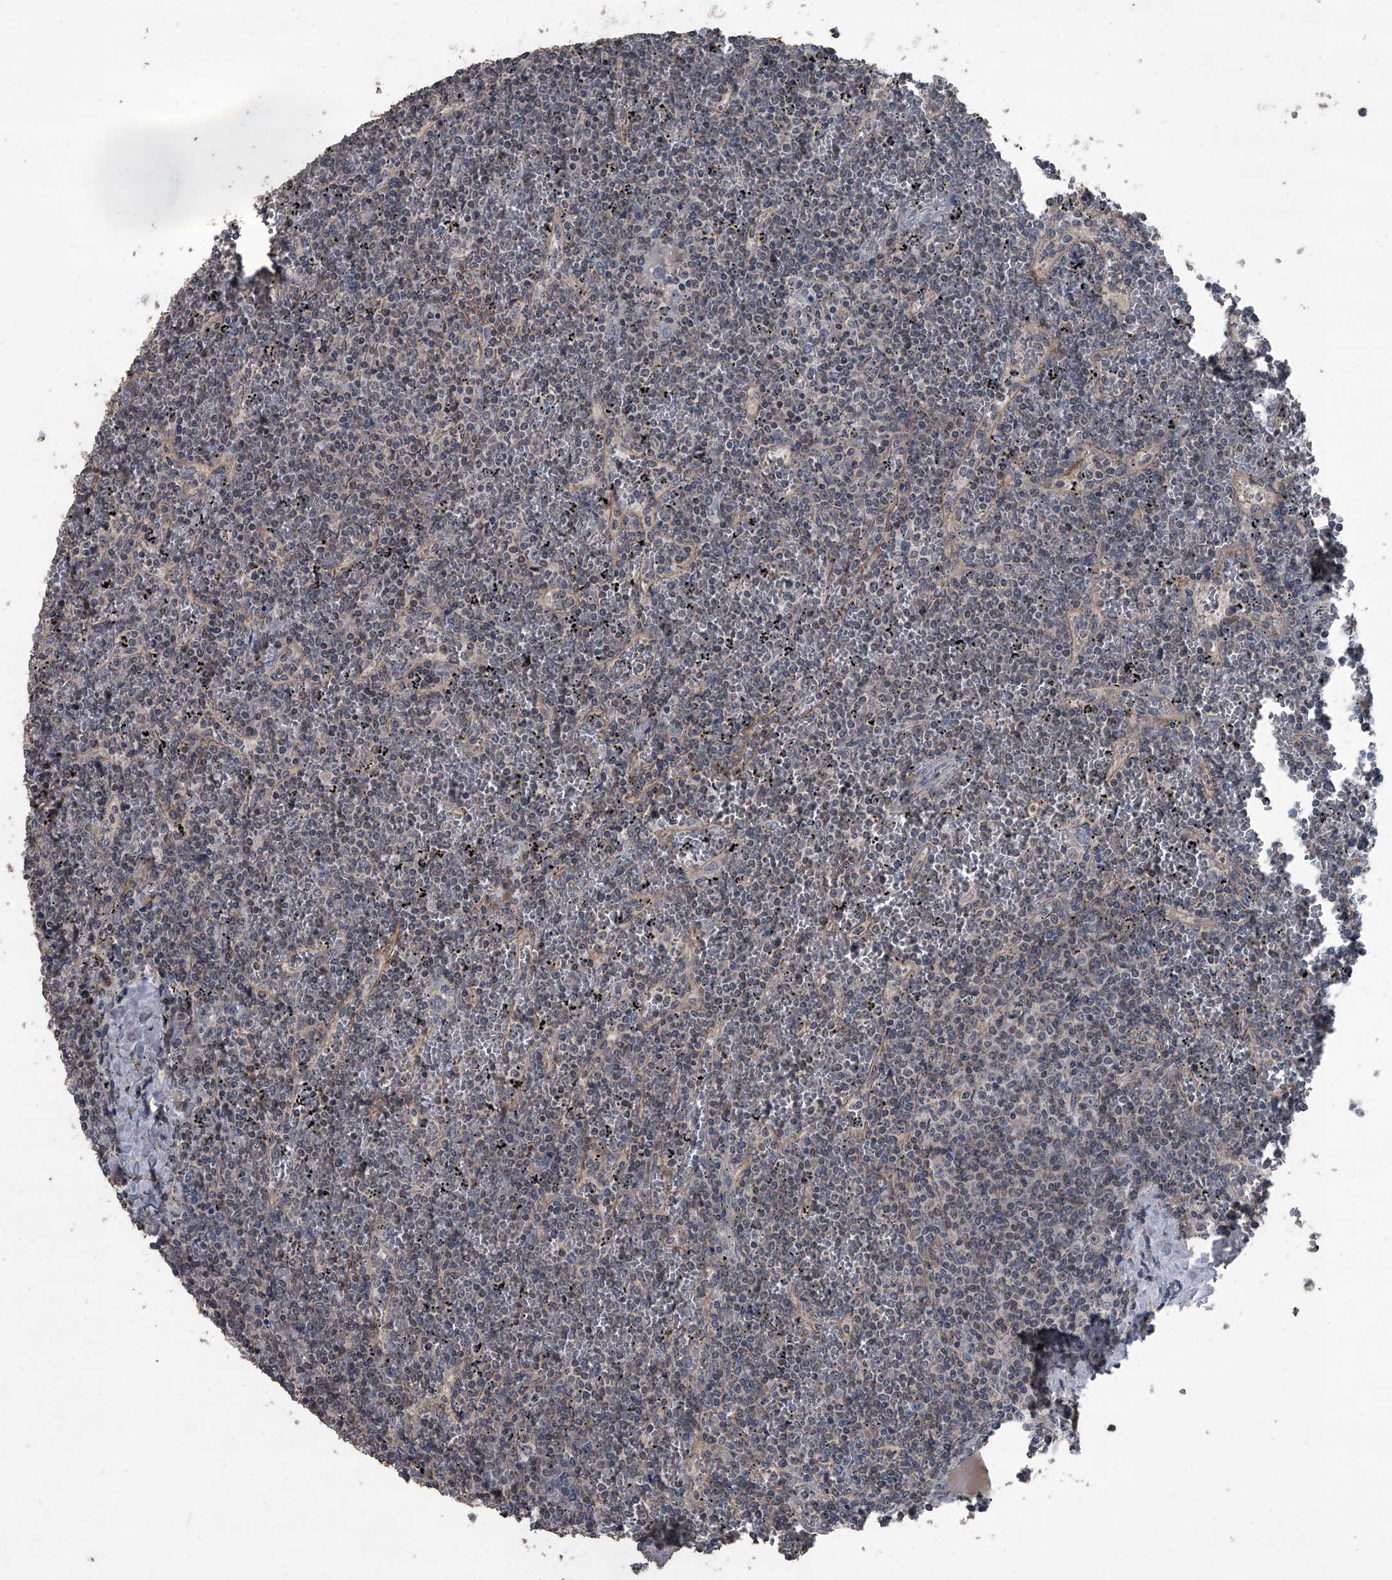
{"staining": {"intensity": "weak", "quantity": "<25%", "location": "nuclear"}, "tissue": "lymphoma", "cell_type": "Tumor cells", "image_type": "cancer", "snomed": [{"axis": "morphology", "description": "Malignant lymphoma, non-Hodgkin's type, Low grade"}, {"axis": "topography", "description": "Spleen"}], "caption": "Immunohistochemical staining of lymphoma demonstrates no significant staining in tumor cells.", "gene": "OARD1", "patient": {"sex": "female", "age": 19}}